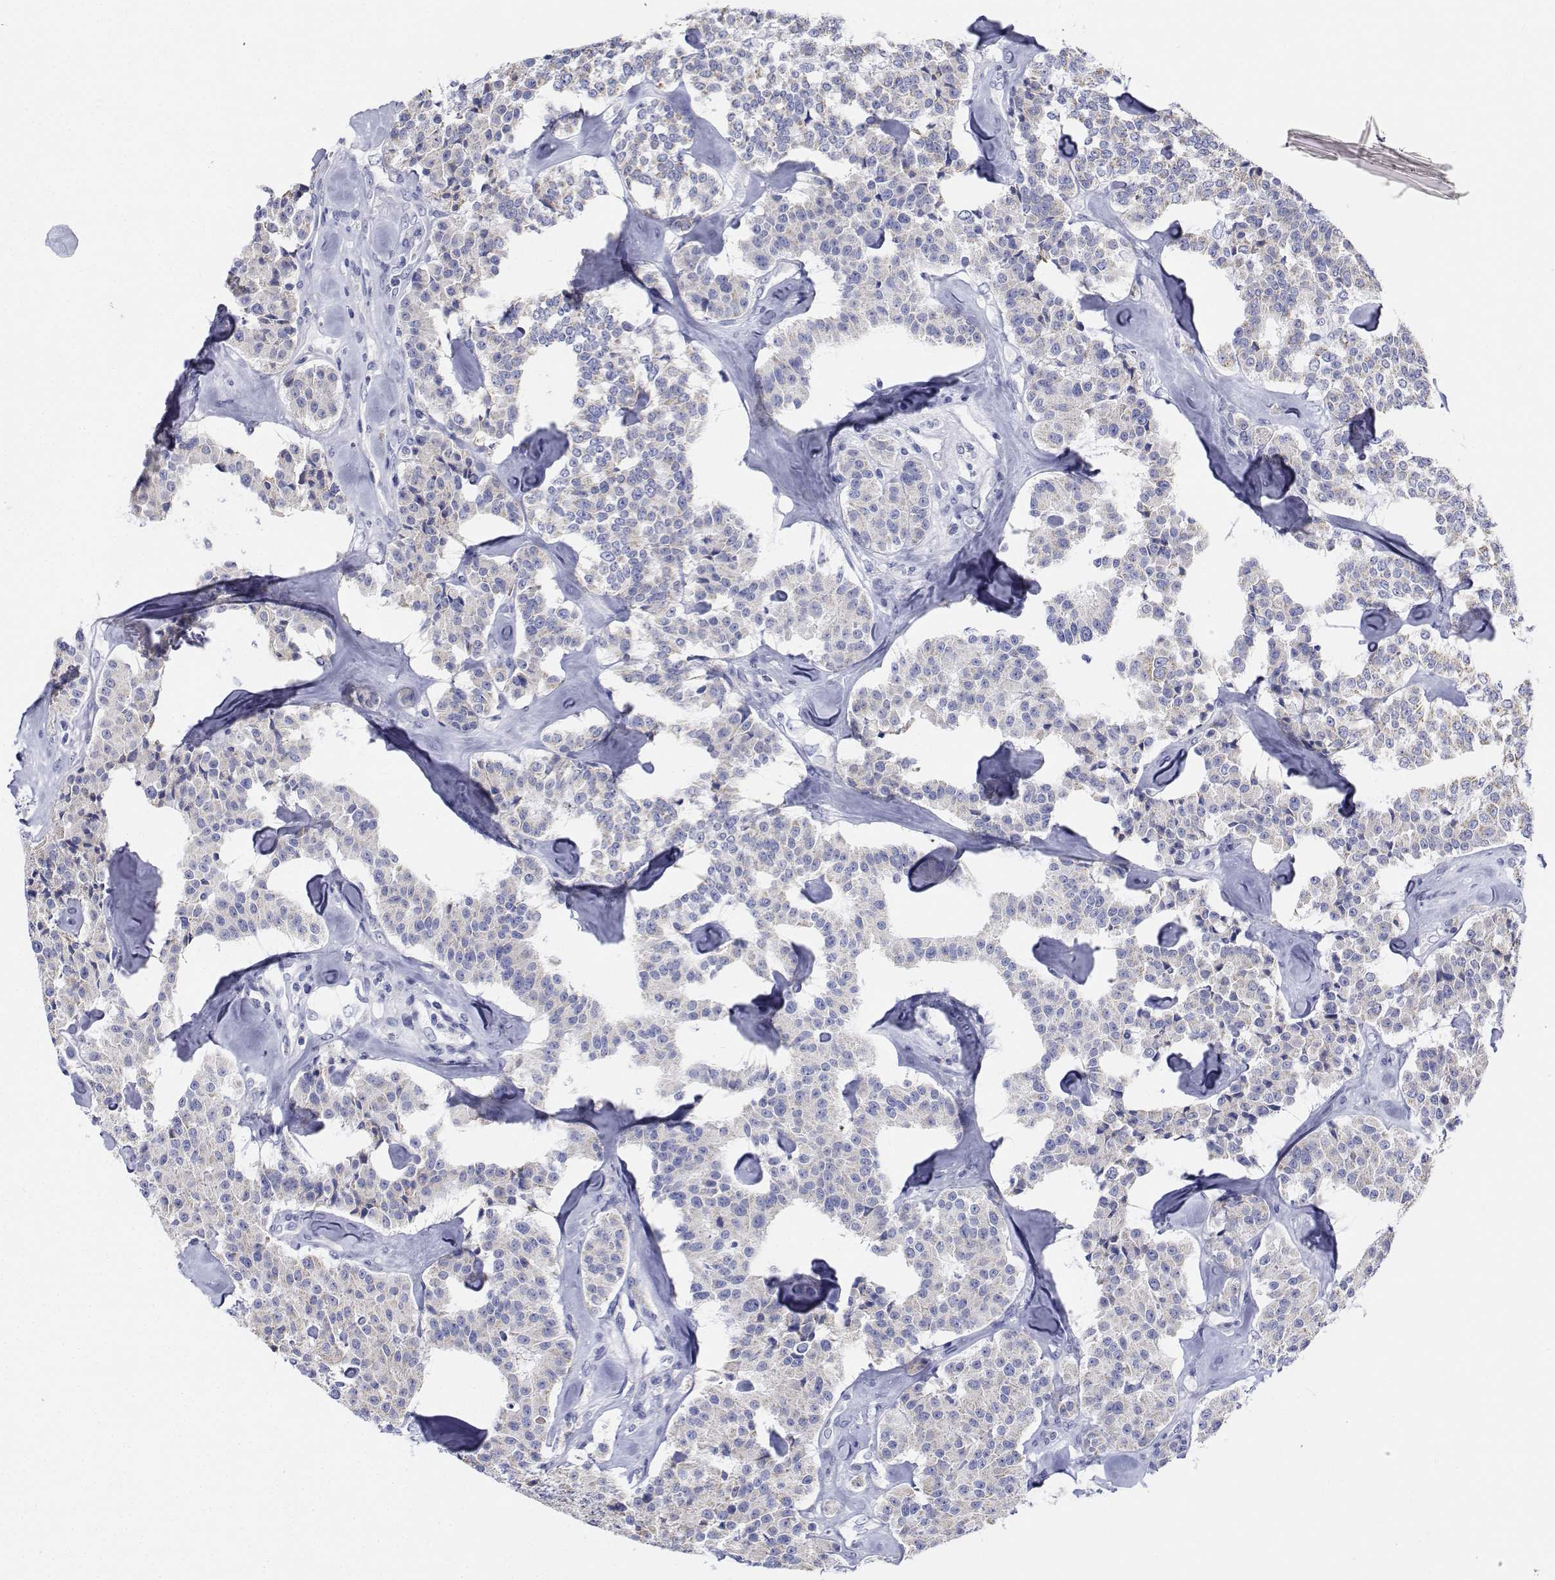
{"staining": {"intensity": "negative", "quantity": "none", "location": "none"}, "tissue": "carcinoid", "cell_type": "Tumor cells", "image_type": "cancer", "snomed": [{"axis": "morphology", "description": "Carcinoid, malignant, NOS"}, {"axis": "topography", "description": "Pancreas"}], "caption": "Tumor cells are negative for protein expression in human malignant carcinoid.", "gene": "CDHR3", "patient": {"sex": "male", "age": 41}}